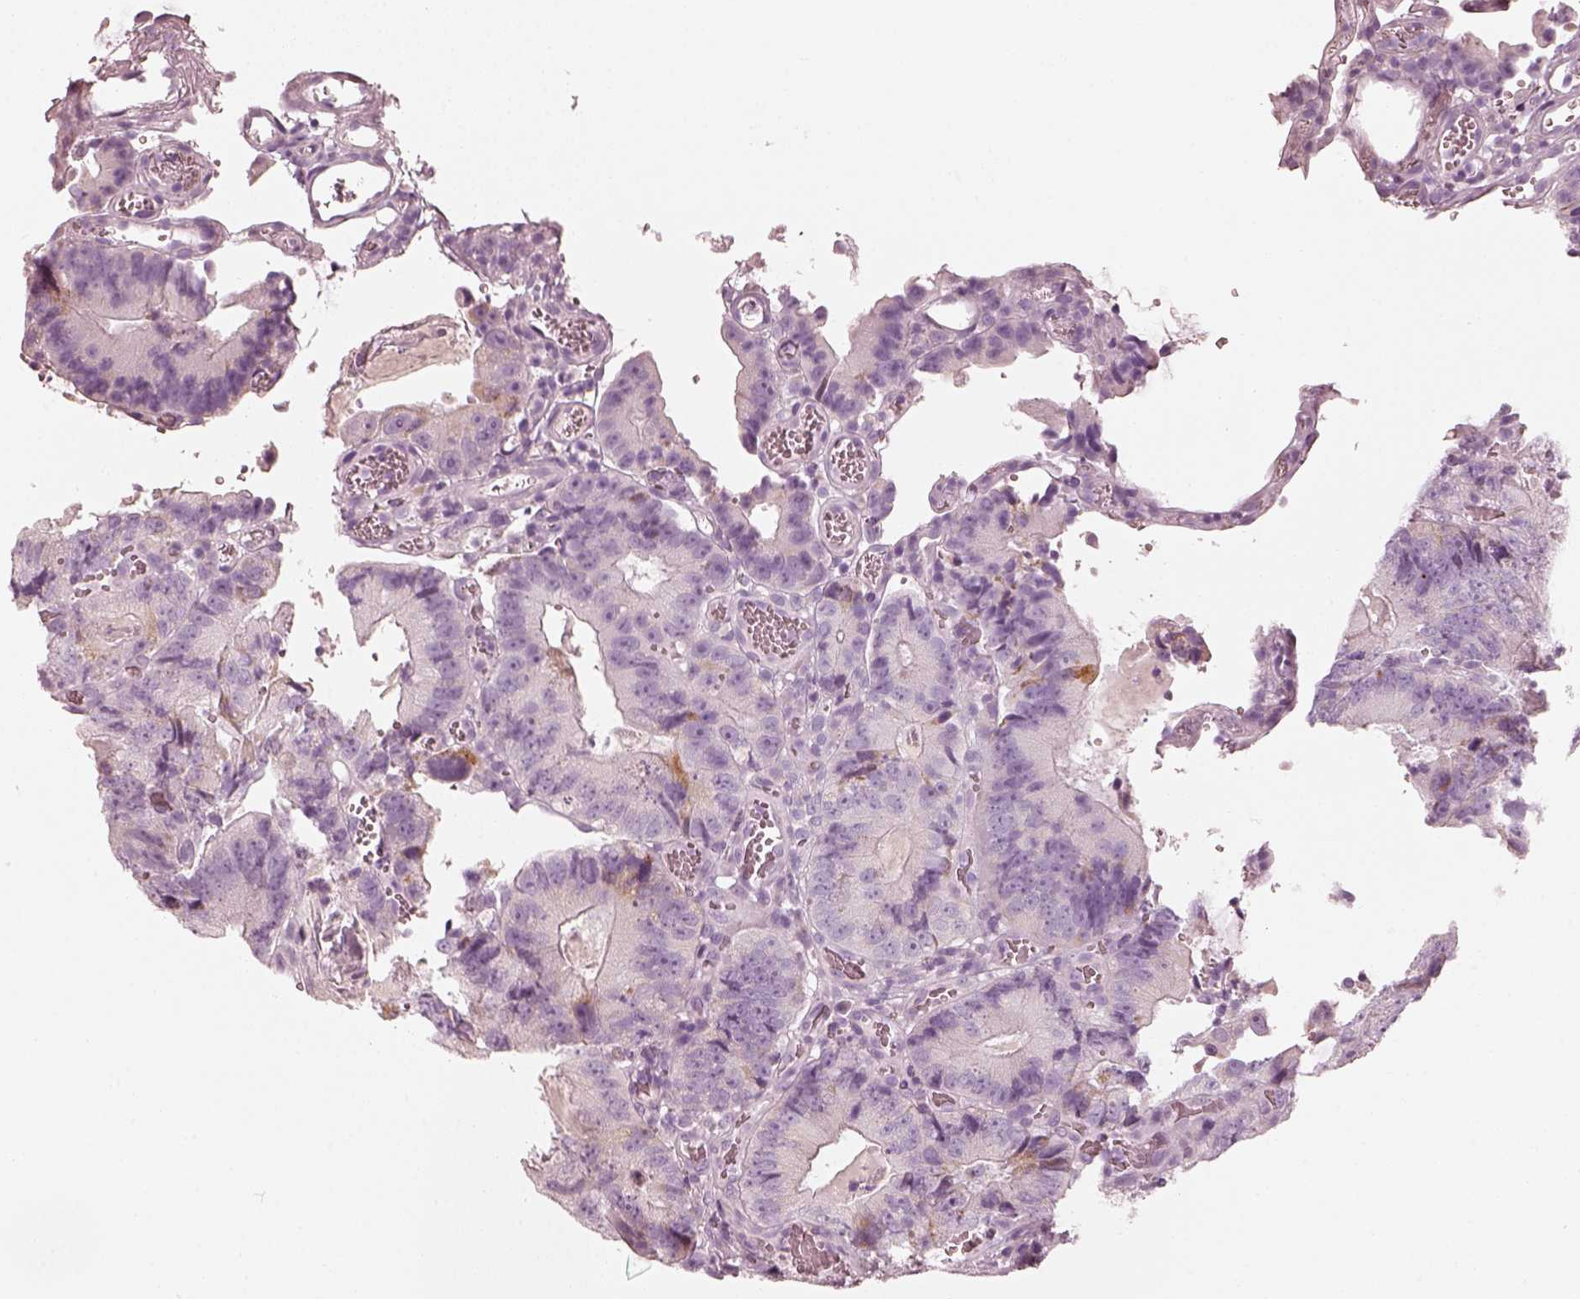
{"staining": {"intensity": "negative", "quantity": "none", "location": "none"}, "tissue": "colorectal cancer", "cell_type": "Tumor cells", "image_type": "cancer", "snomed": [{"axis": "morphology", "description": "Adenocarcinoma, NOS"}, {"axis": "topography", "description": "Colon"}], "caption": "A photomicrograph of human colorectal cancer (adenocarcinoma) is negative for staining in tumor cells.", "gene": "R3HDML", "patient": {"sex": "female", "age": 86}}